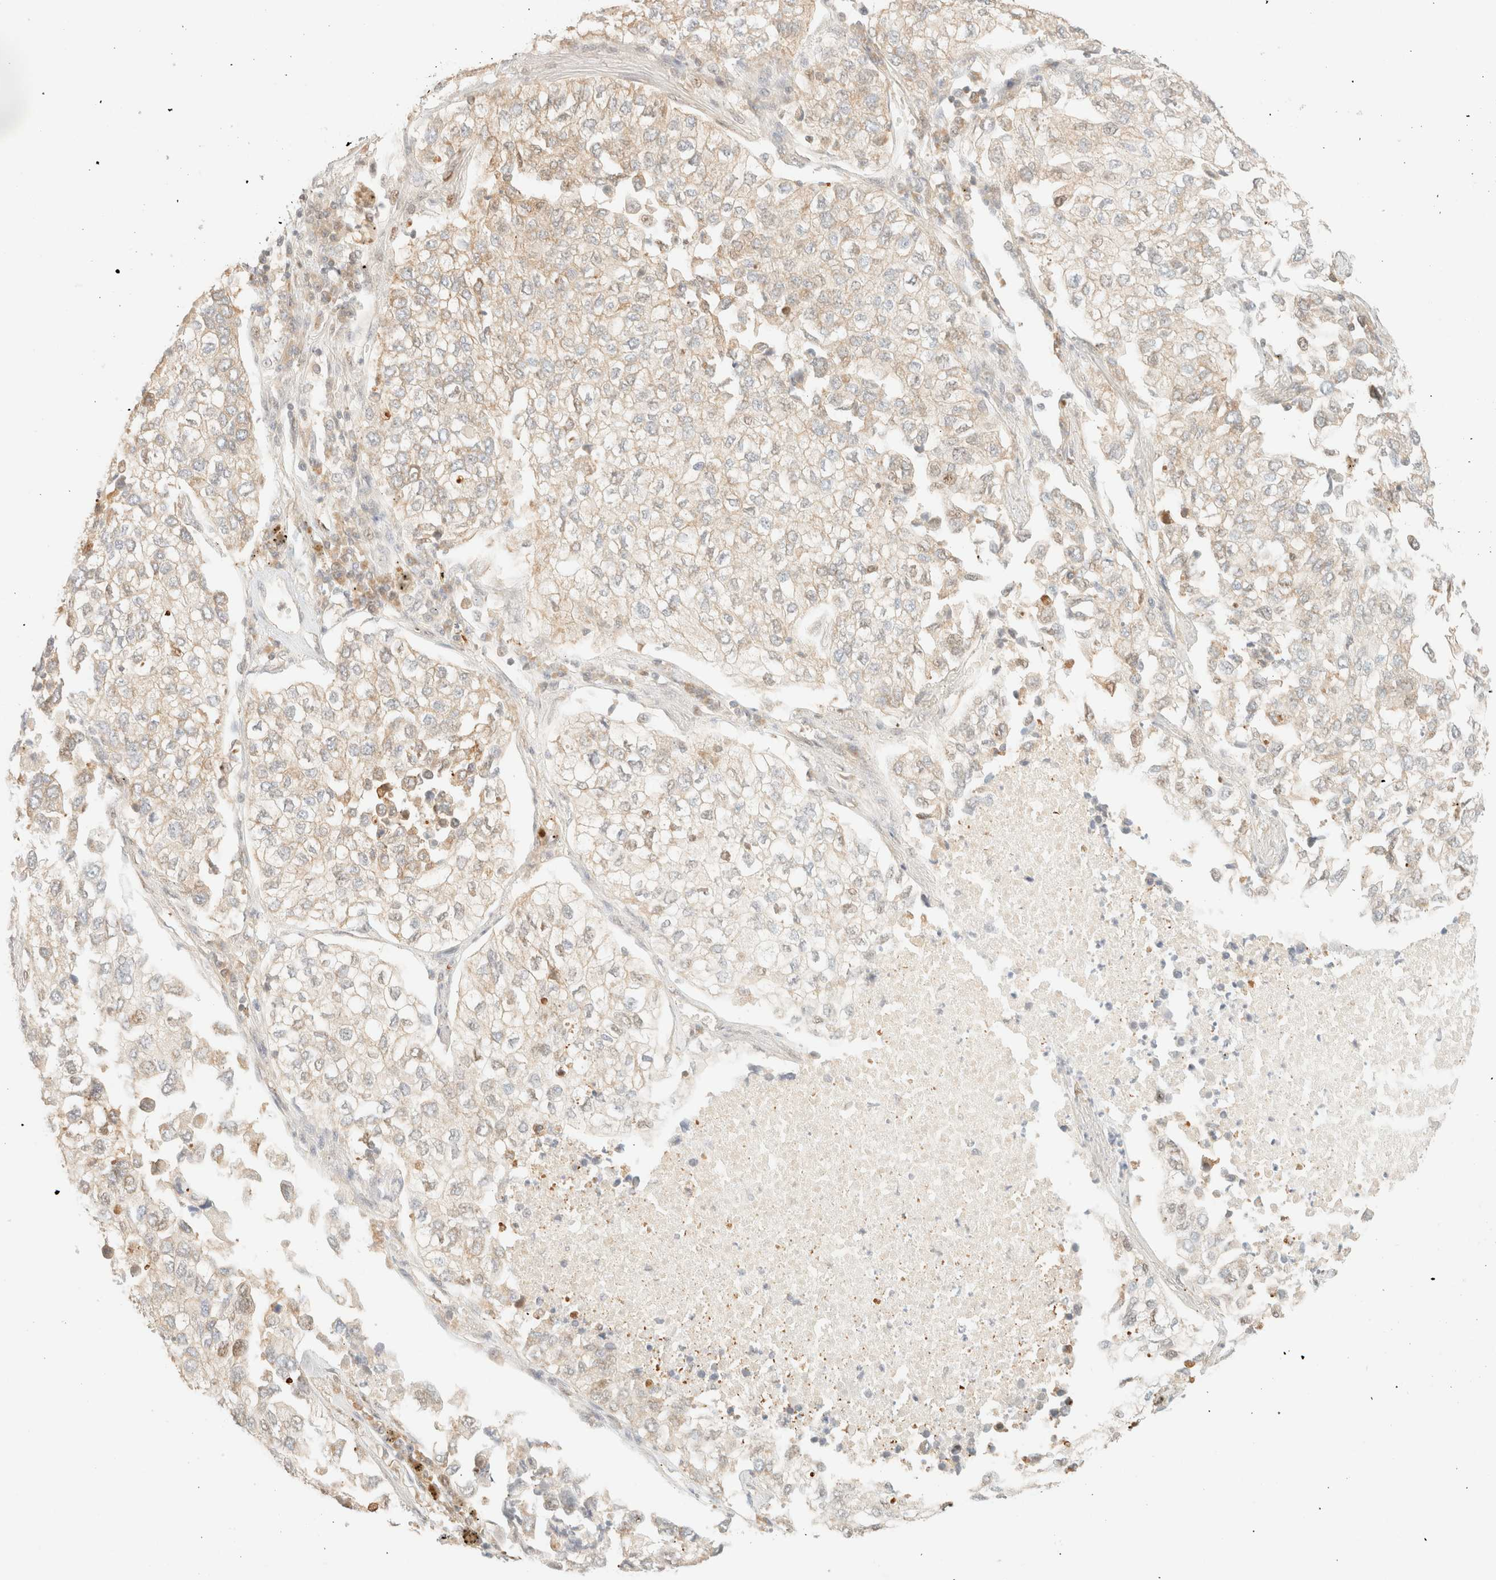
{"staining": {"intensity": "weak", "quantity": "<25%", "location": "cytoplasmic/membranous"}, "tissue": "lung cancer", "cell_type": "Tumor cells", "image_type": "cancer", "snomed": [{"axis": "morphology", "description": "Adenocarcinoma, NOS"}, {"axis": "topography", "description": "Lung"}], "caption": "Photomicrograph shows no significant protein expression in tumor cells of lung adenocarcinoma.", "gene": "TSR1", "patient": {"sex": "male", "age": 63}}